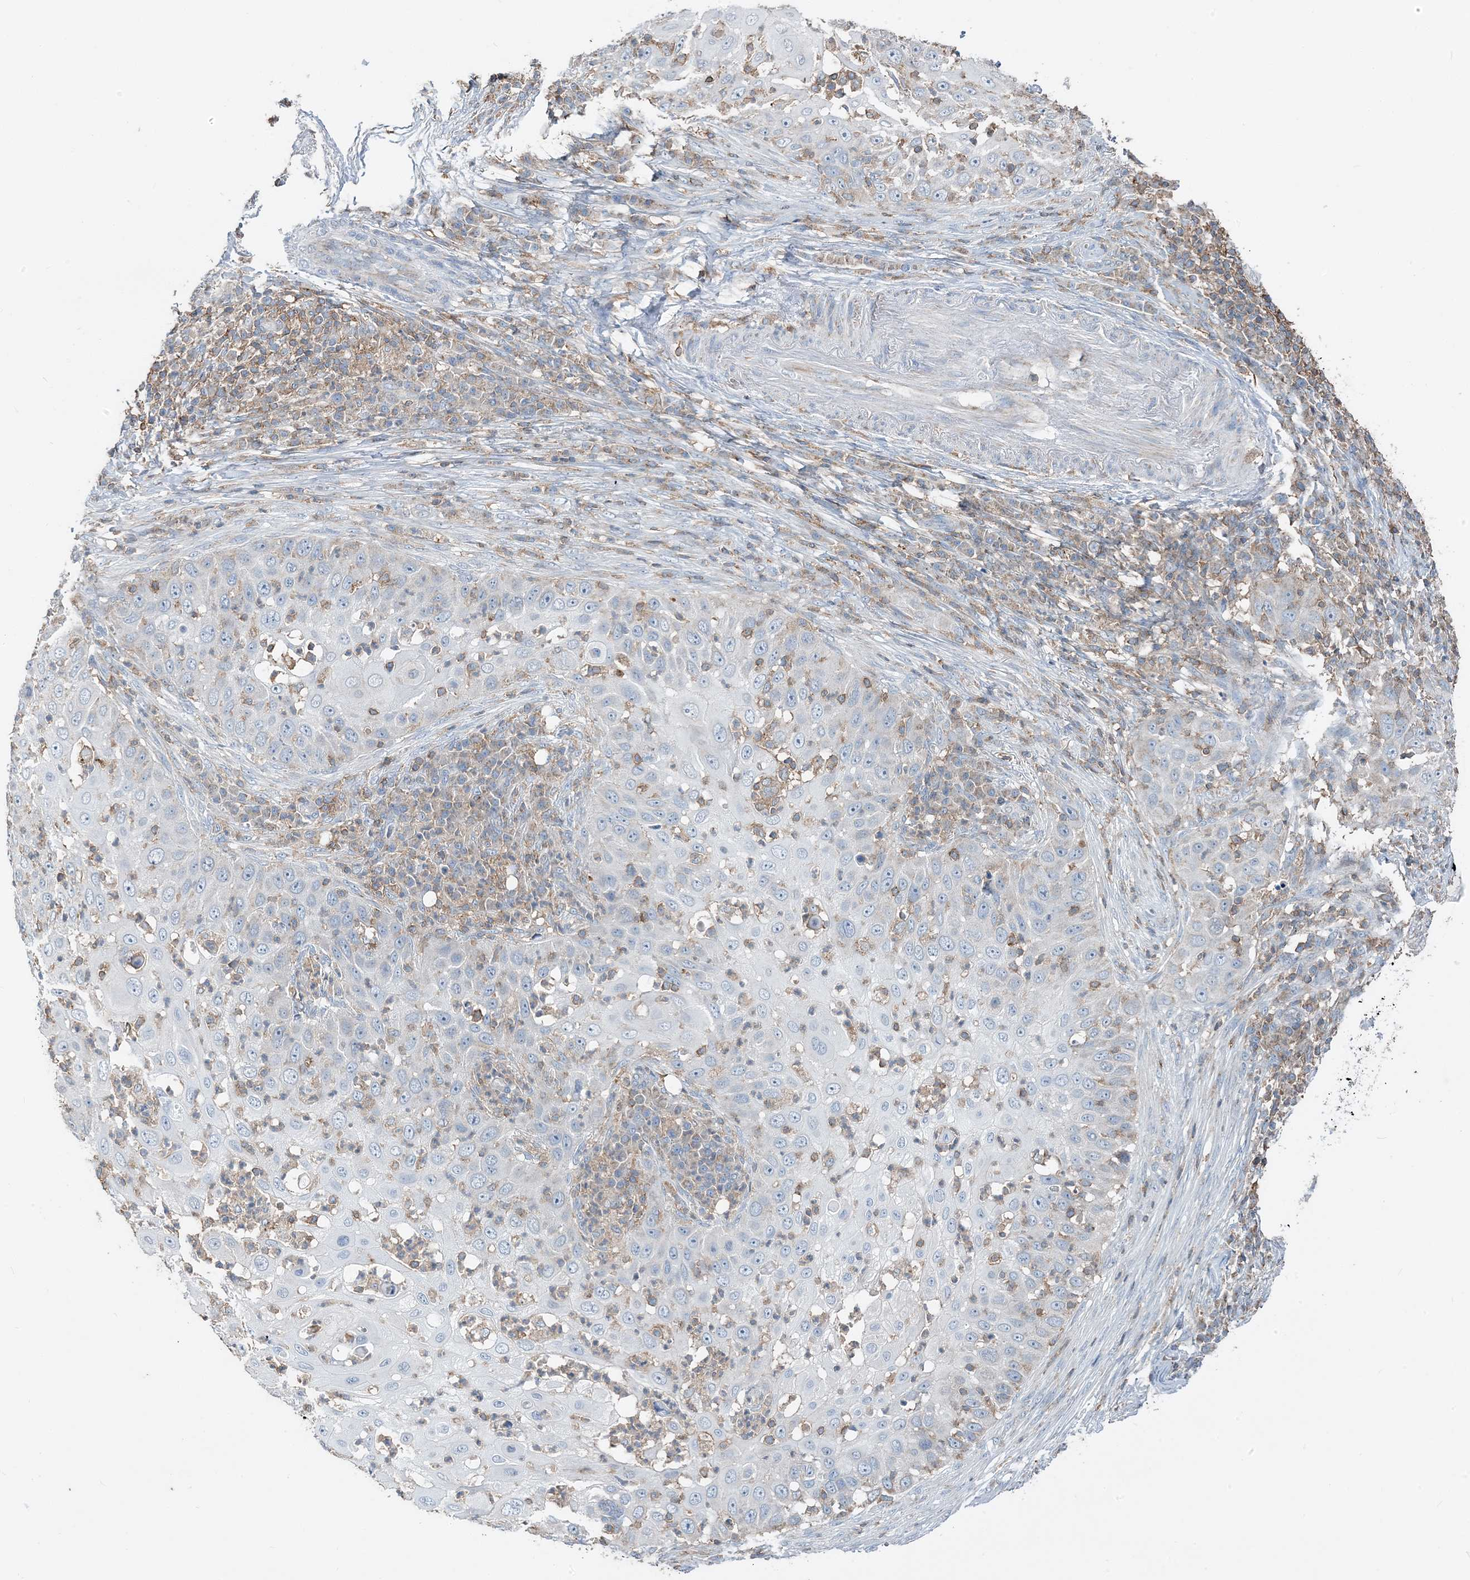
{"staining": {"intensity": "negative", "quantity": "none", "location": "none"}, "tissue": "skin cancer", "cell_type": "Tumor cells", "image_type": "cancer", "snomed": [{"axis": "morphology", "description": "Squamous cell carcinoma, NOS"}, {"axis": "topography", "description": "Skin"}], "caption": "Immunohistochemical staining of skin cancer shows no significant staining in tumor cells.", "gene": "TMLHE", "patient": {"sex": "female", "age": 44}}